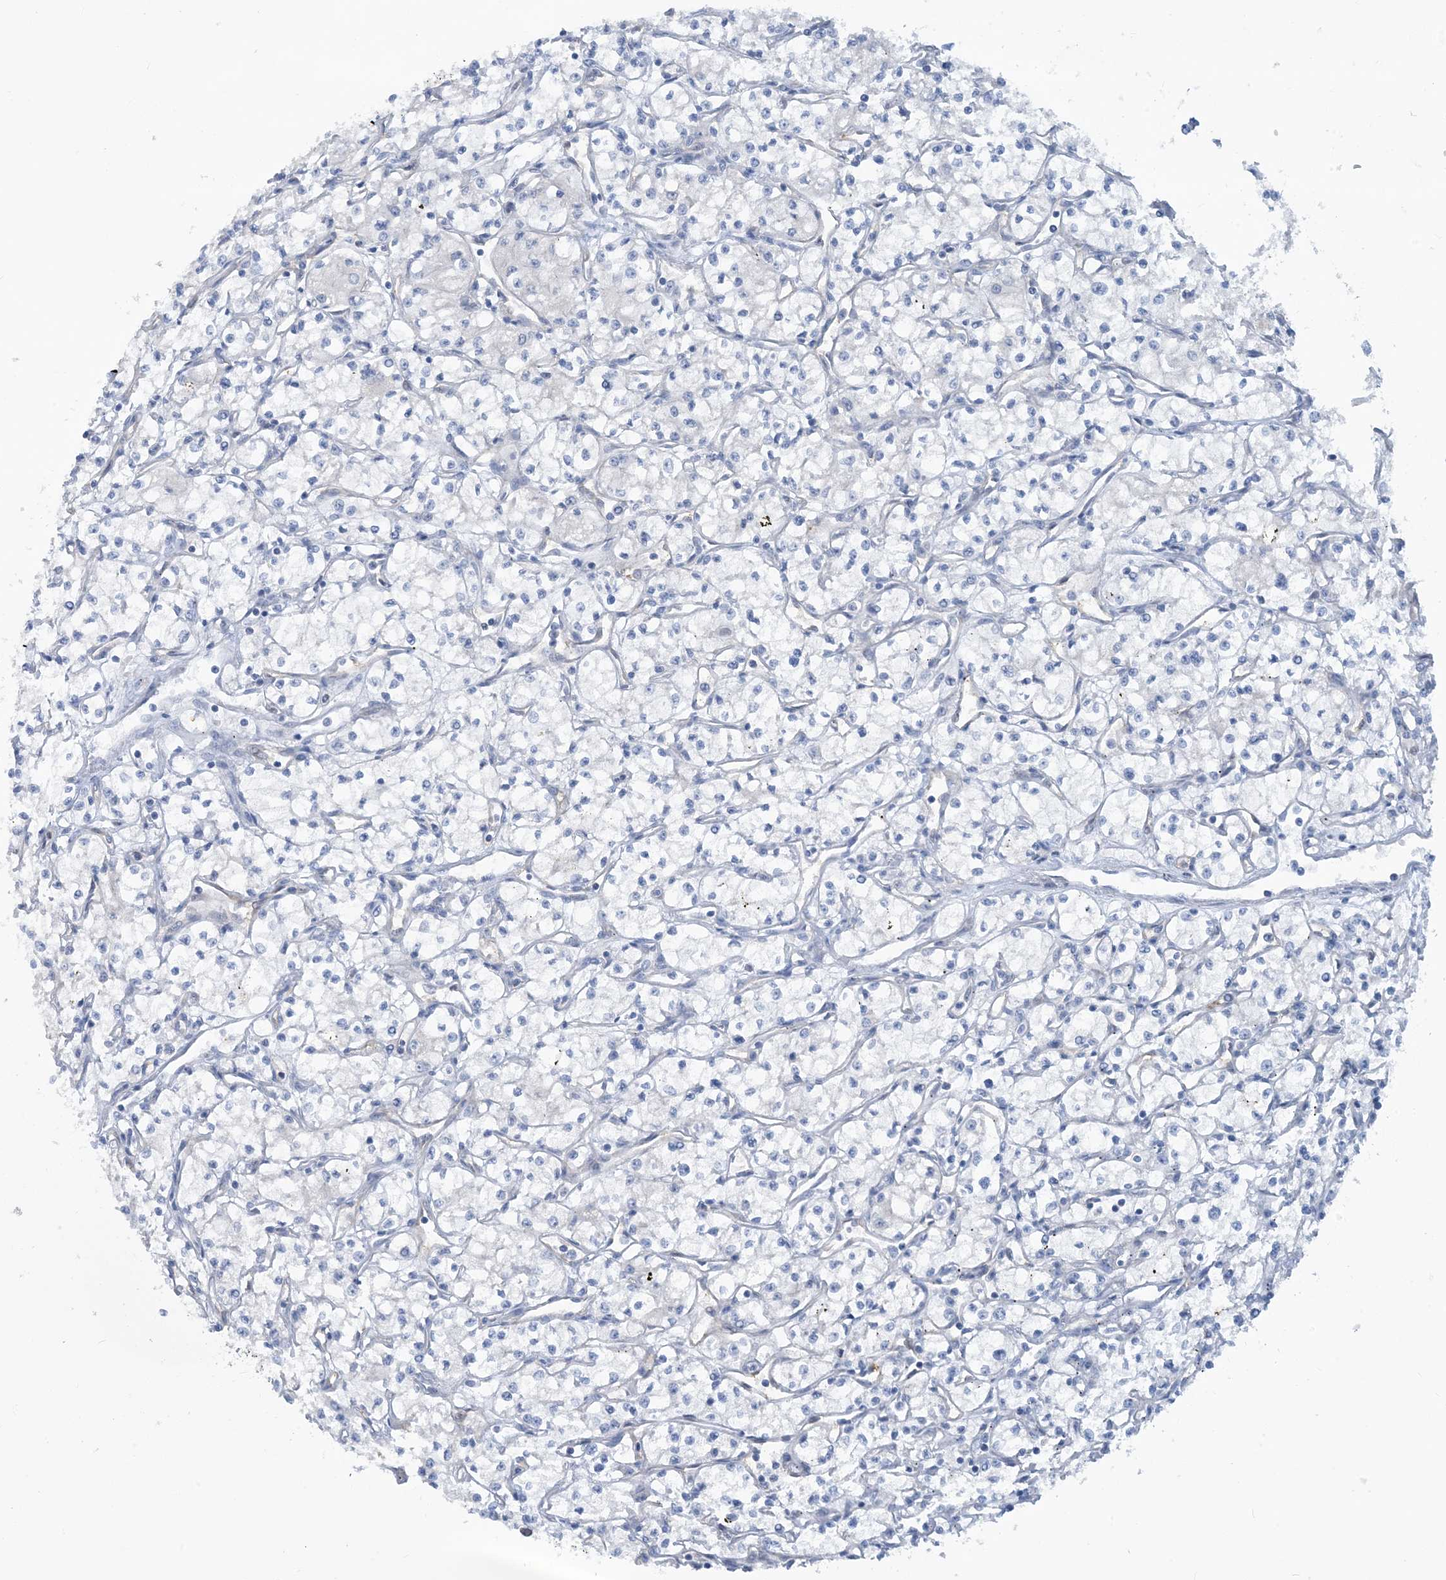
{"staining": {"intensity": "negative", "quantity": "none", "location": "none"}, "tissue": "renal cancer", "cell_type": "Tumor cells", "image_type": "cancer", "snomed": [{"axis": "morphology", "description": "Adenocarcinoma, NOS"}, {"axis": "topography", "description": "Kidney"}], "caption": "Immunohistochemical staining of human renal cancer (adenocarcinoma) exhibits no significant expression in tumor cells. (Stains: DAB immunohistochemistry (IHC) with hematoxylin counter stain, Microscopy: brightfield microscopy at high magnification).", "gene": "EIF2A", "patient": {"sex": "male", "age": 59}}